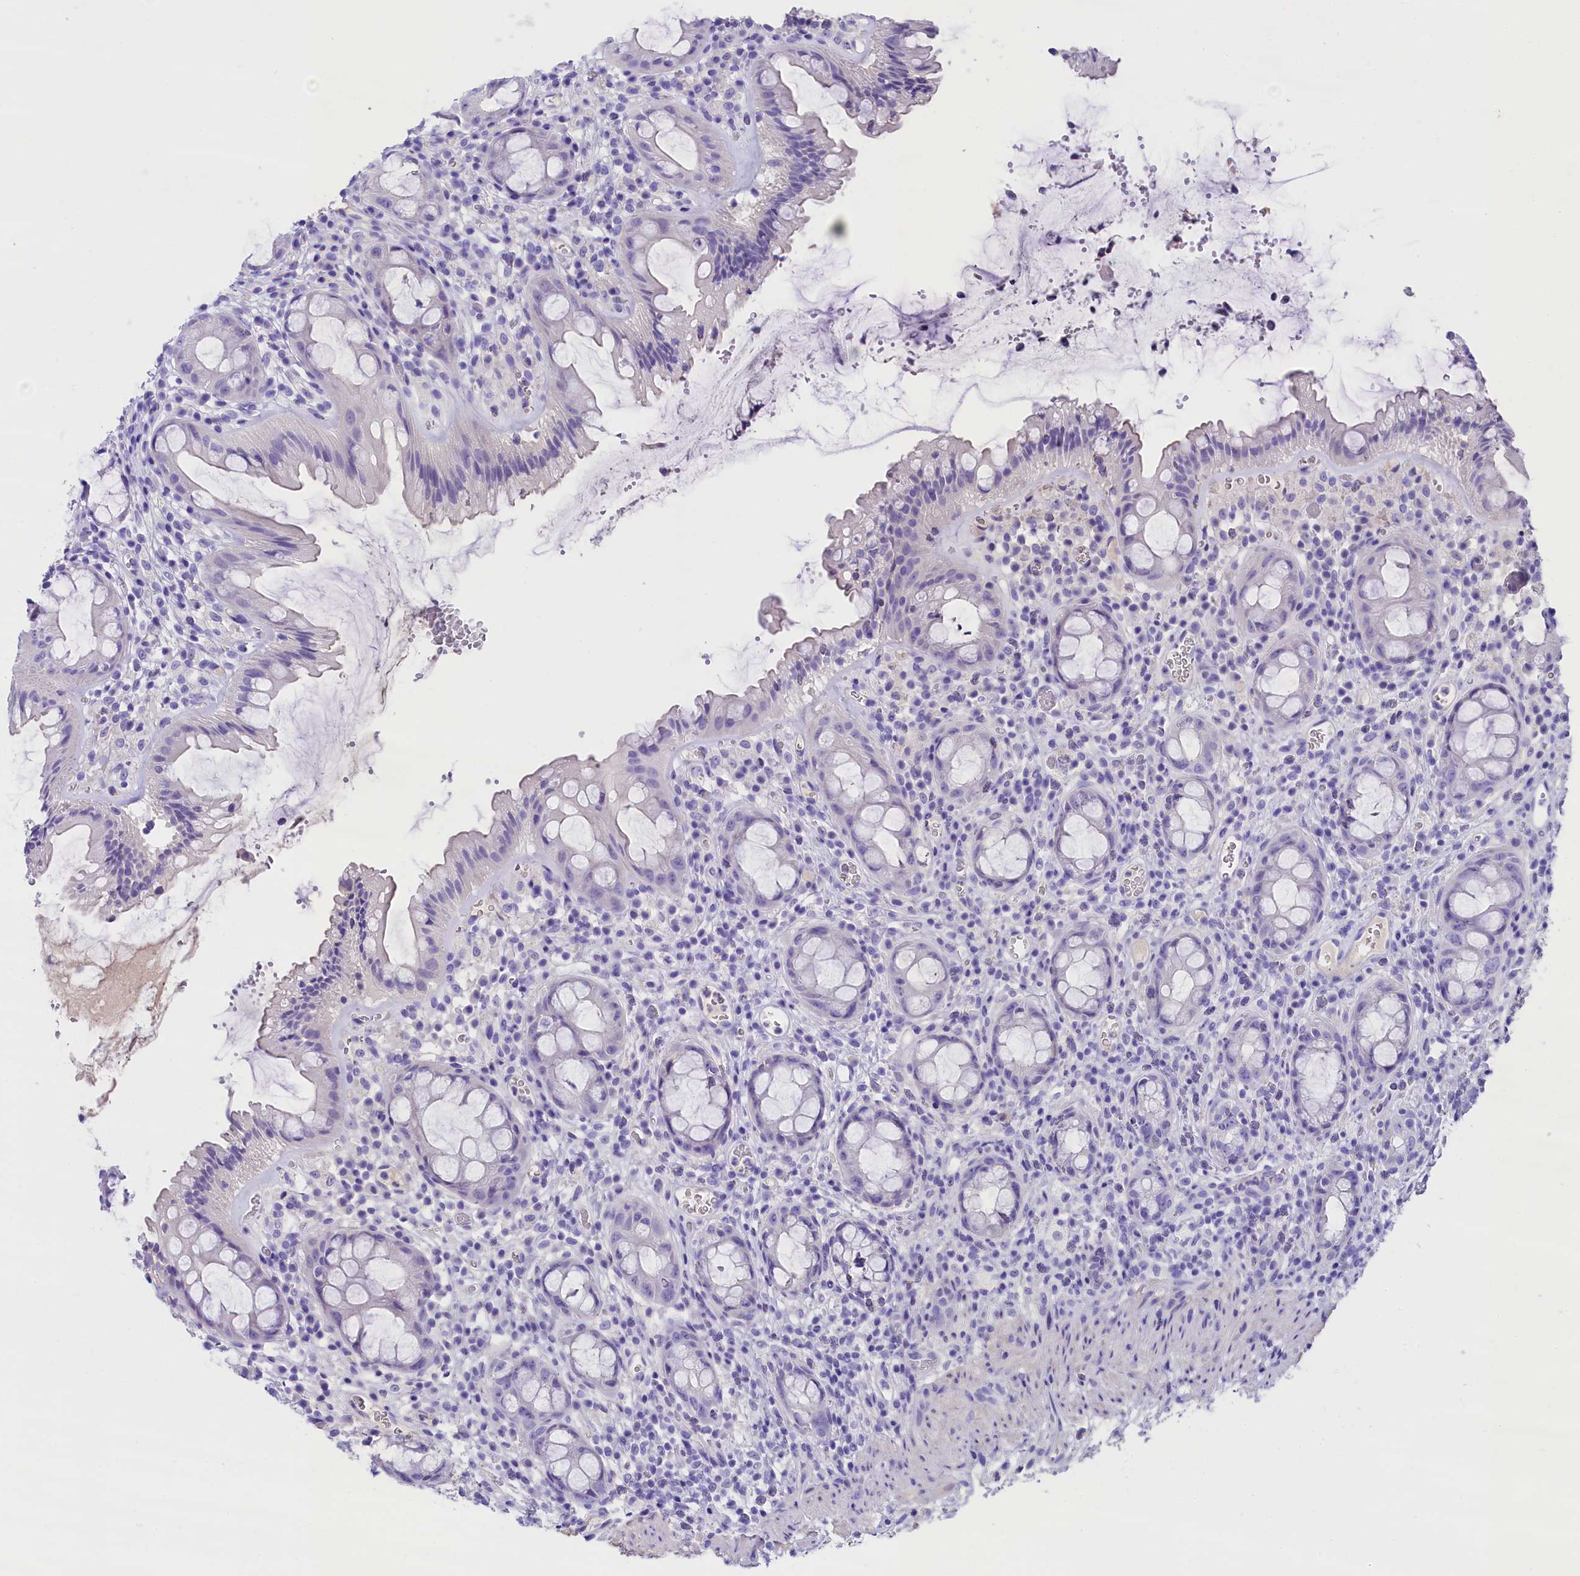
{"staining": {"intensity": "negative", "quantity": "none", "location": "none"}, "tissue": "rectum", "cell_type": "Glandular cells", "image_type": "normal", "snomed": [{"axis": "morphology", "description": "Normal tissue, NOS"}, {"axis": "topography", "description": "Rectum"}], "caption": "DAB (3,3'-diaminobenzidine) immunohistochemical staining of unremarkable human rectum demonstrates no significant positivity in glandular cells.", "gene": "SKIDA1", "patient": {"sex": "female", "age": 57}}